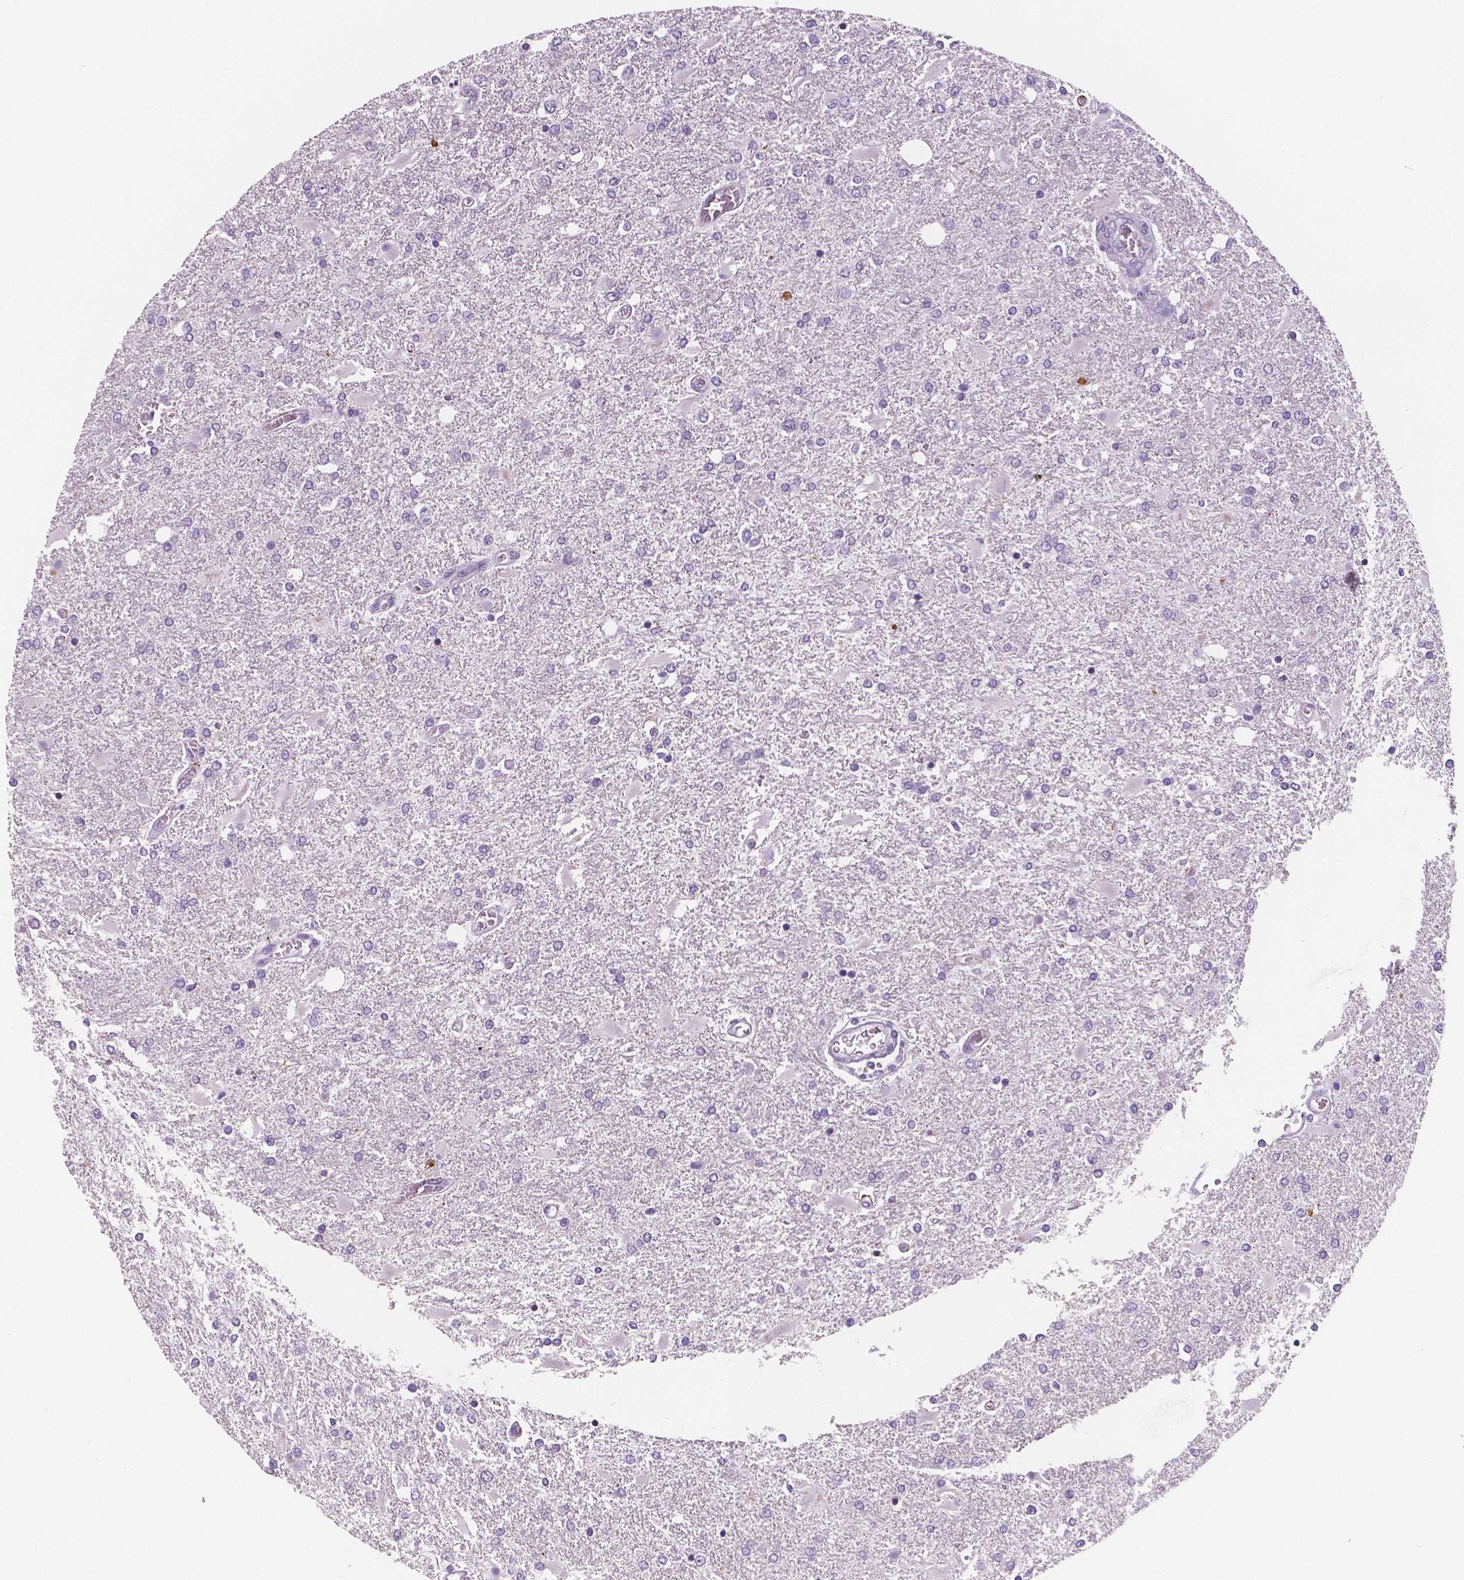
{"staining": {"intensity": "negative", "quantity": "none", "location": "none"}, "tissue": "glioma", "cell_type": "Tumor cells", "image_type": "cancer", "snomed": [{"axis": "morphology", "description": "Glioma, malignant, High grade"}, {"axis": "topography", "description": "Cerebral cortex"}], "caption": "An immunohistochemistry (IHC) photomicrograph of glioma is shown. There is no staining in tumor cells of glioma.", "gene": "TSPAN7", "patient": {"sex": "male", "age": 79}}